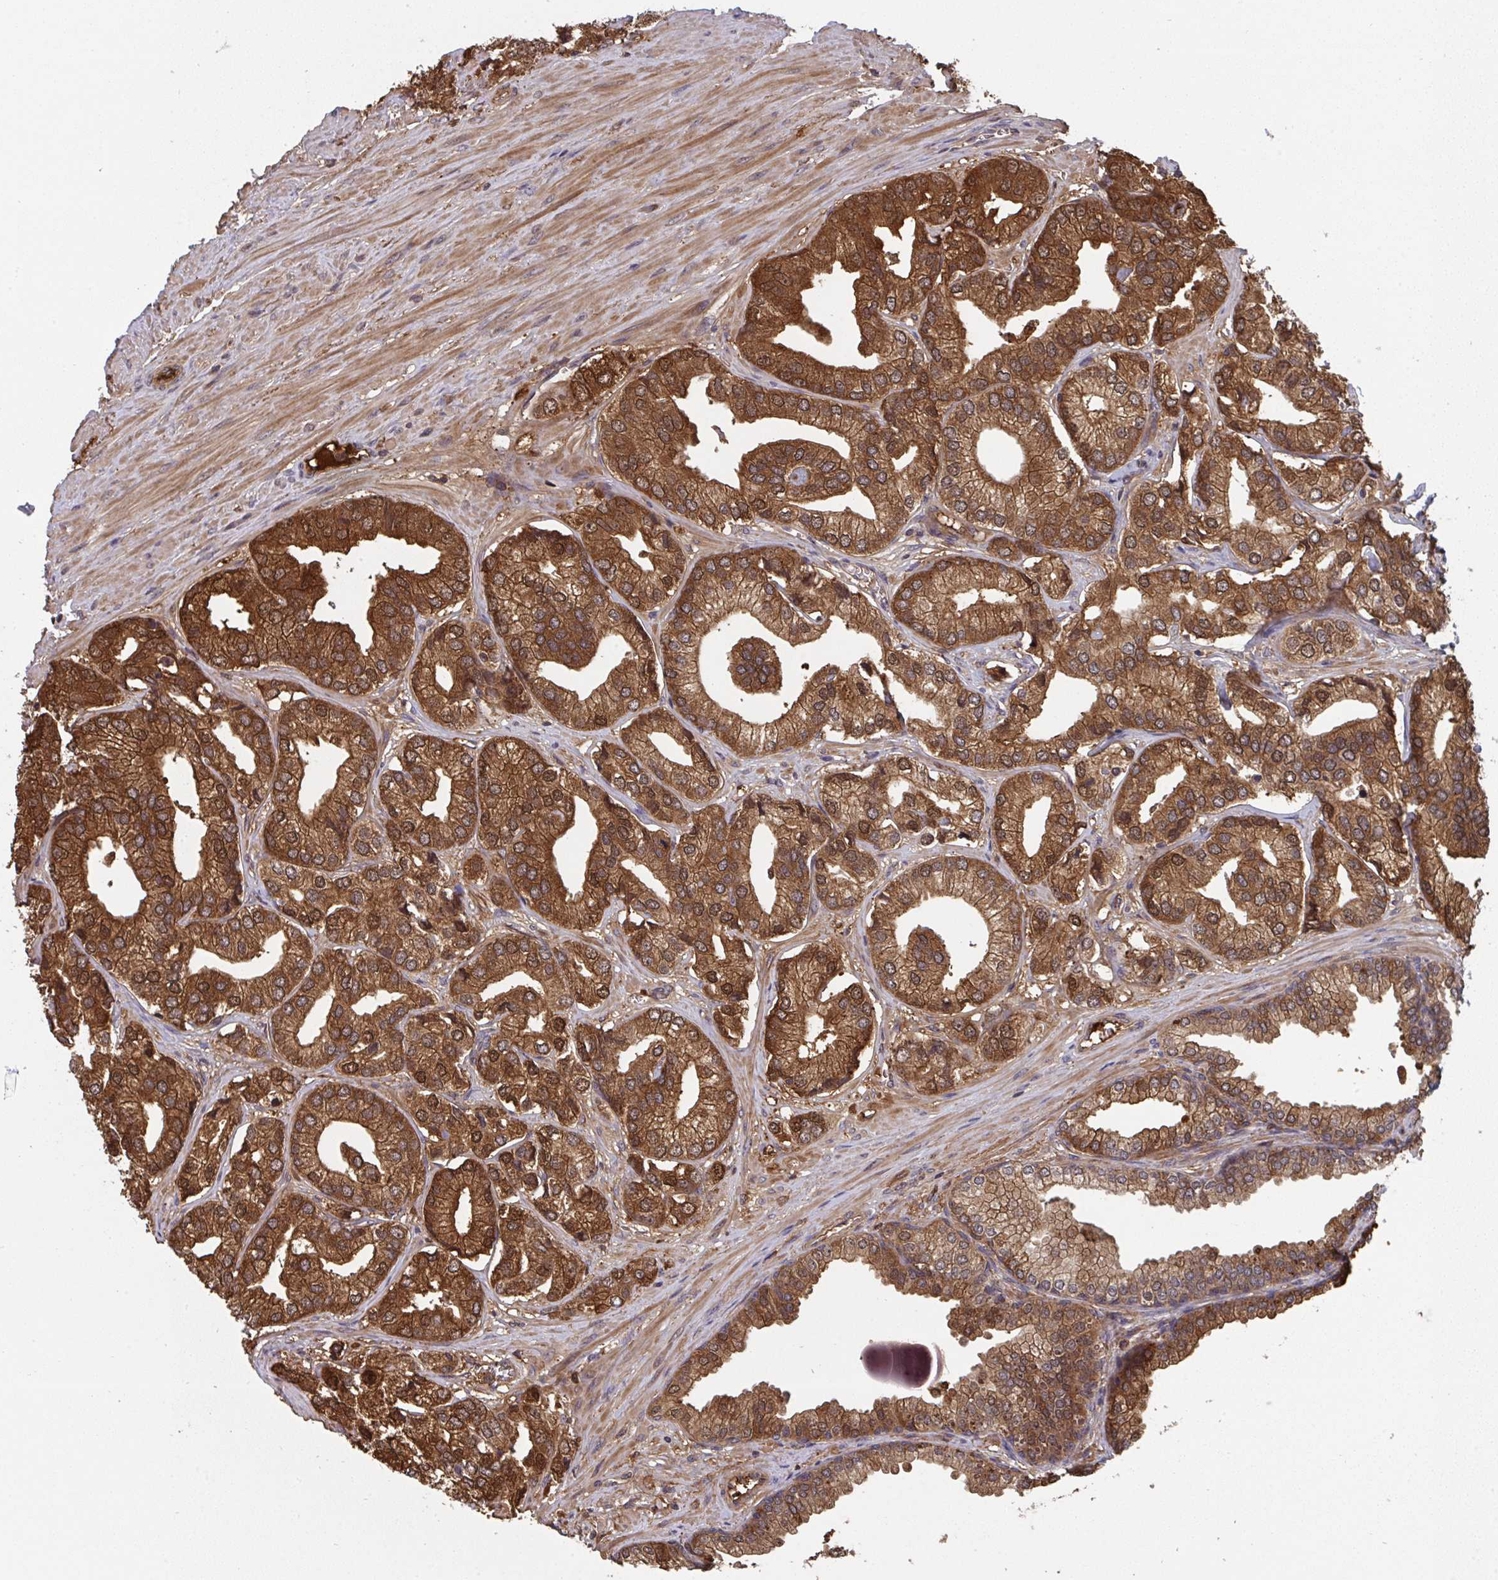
{"staining": {"intensity": "strong", "quantity": ">75%", "location": "cytoplasmic/membranous,nuclear"}, "tissue": "prostate cancer", "cell_type": "Tumor cells", "image_type": "cancer", "snomed": [{"axis": "morphology", "description": "Adenocarcinoma, High grade"}, {"axis": "topography", "description": "Prostate"}], "caption": "Brown immunohistochemical staining in high-grade adenocarcinoma (prostate) demonstrates strong cytoplasmic/membranous and nuclear staining in about >75% of tumor cells.", "gene": "TIGAR", "patient": {"sex": "male", "age": 58}}